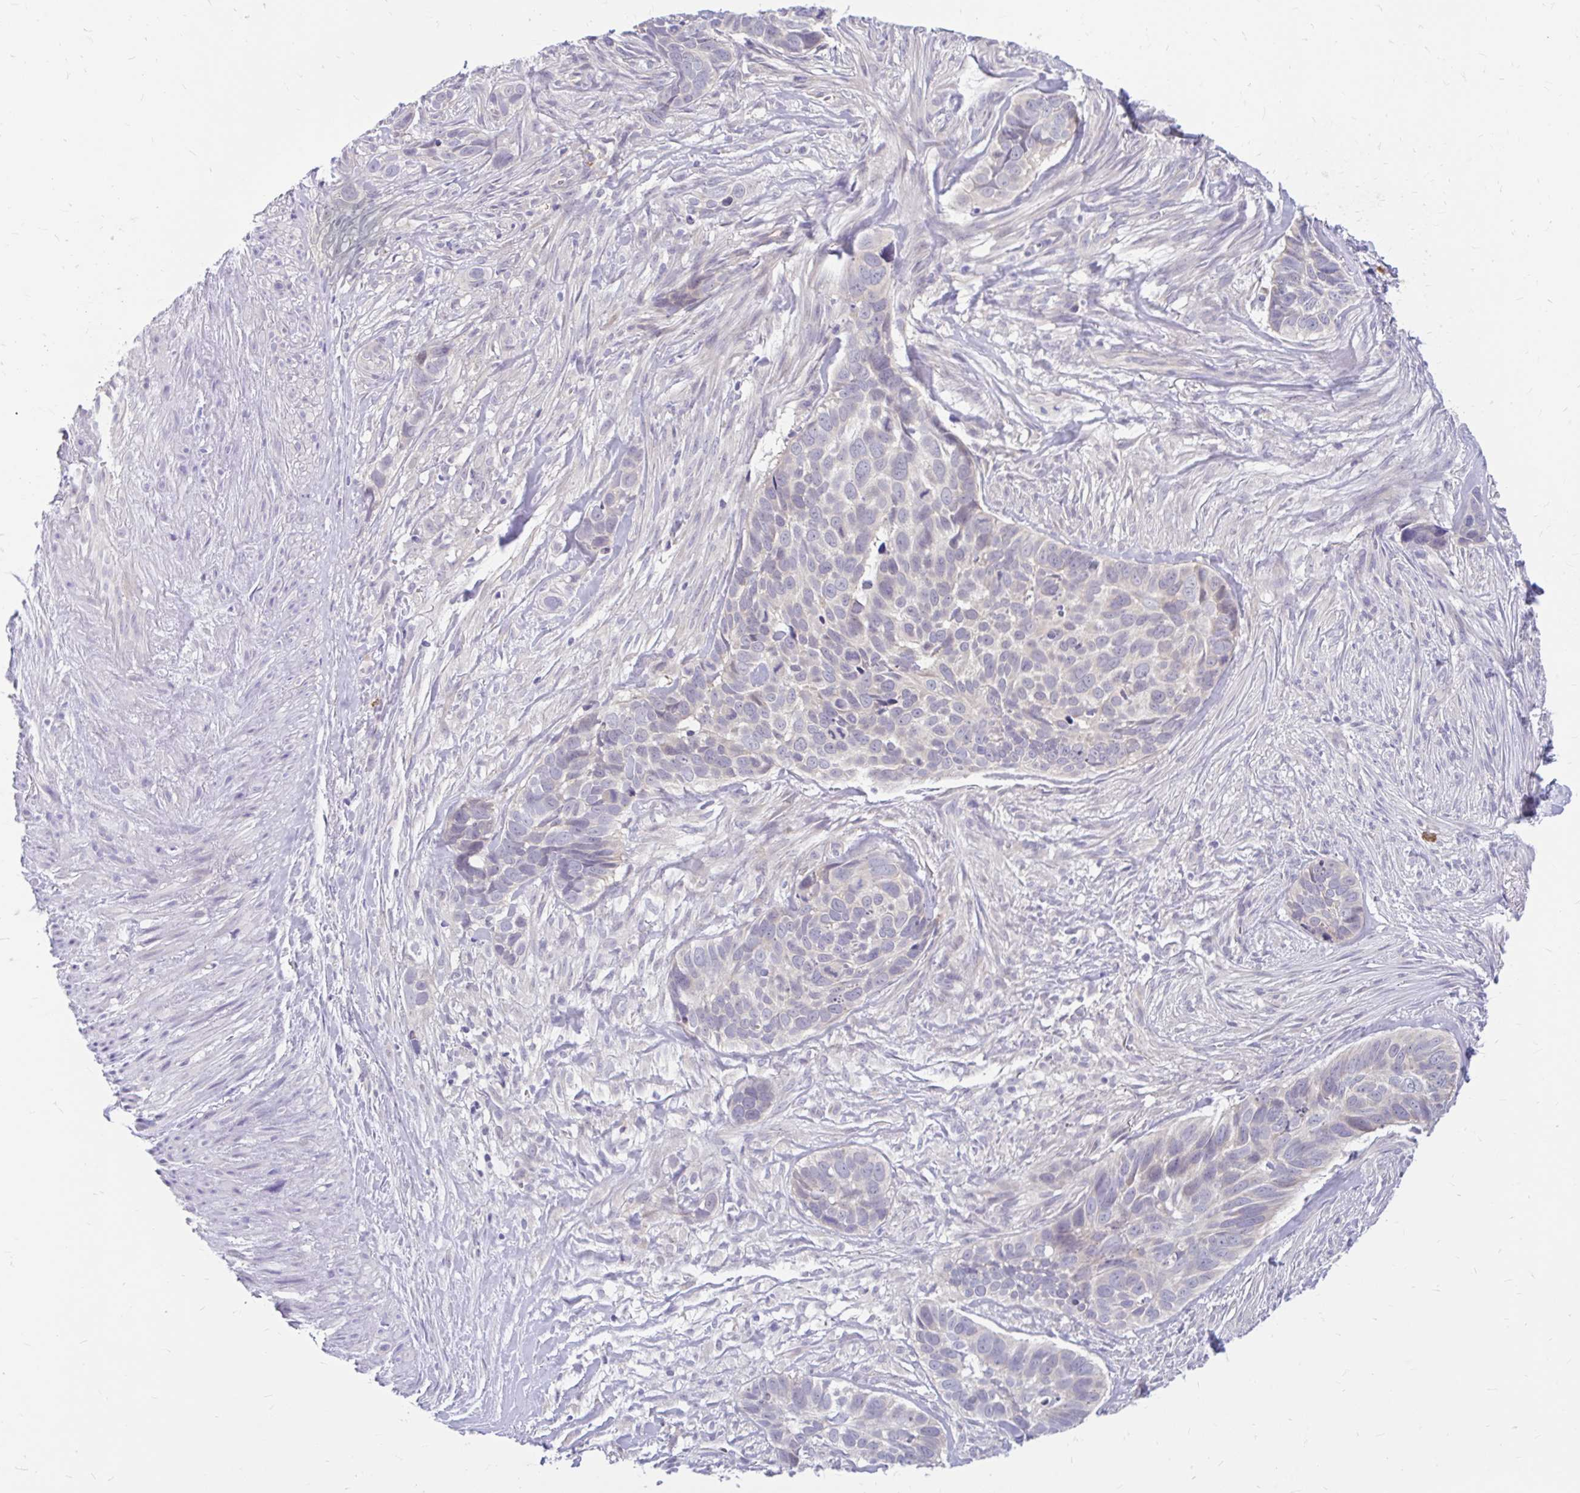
{"staining": {"intensity": "negative", "quantity": "none", "location": "none"}, "tissue": "skin cancer", "cell_type": "Tumor cells", "image_type": "cancer", "snomed": [{"axis": "morphology", "description": "Basal cell carcinoma"}, {"axis": "topography", "description": "Skin"}], "caption": "This is a image of IHC staining of skin cancer, which shows no positivity in tumor cells.", "gene": "MAP1LC3A", "patient": {"sex": "female", "age": 82}}